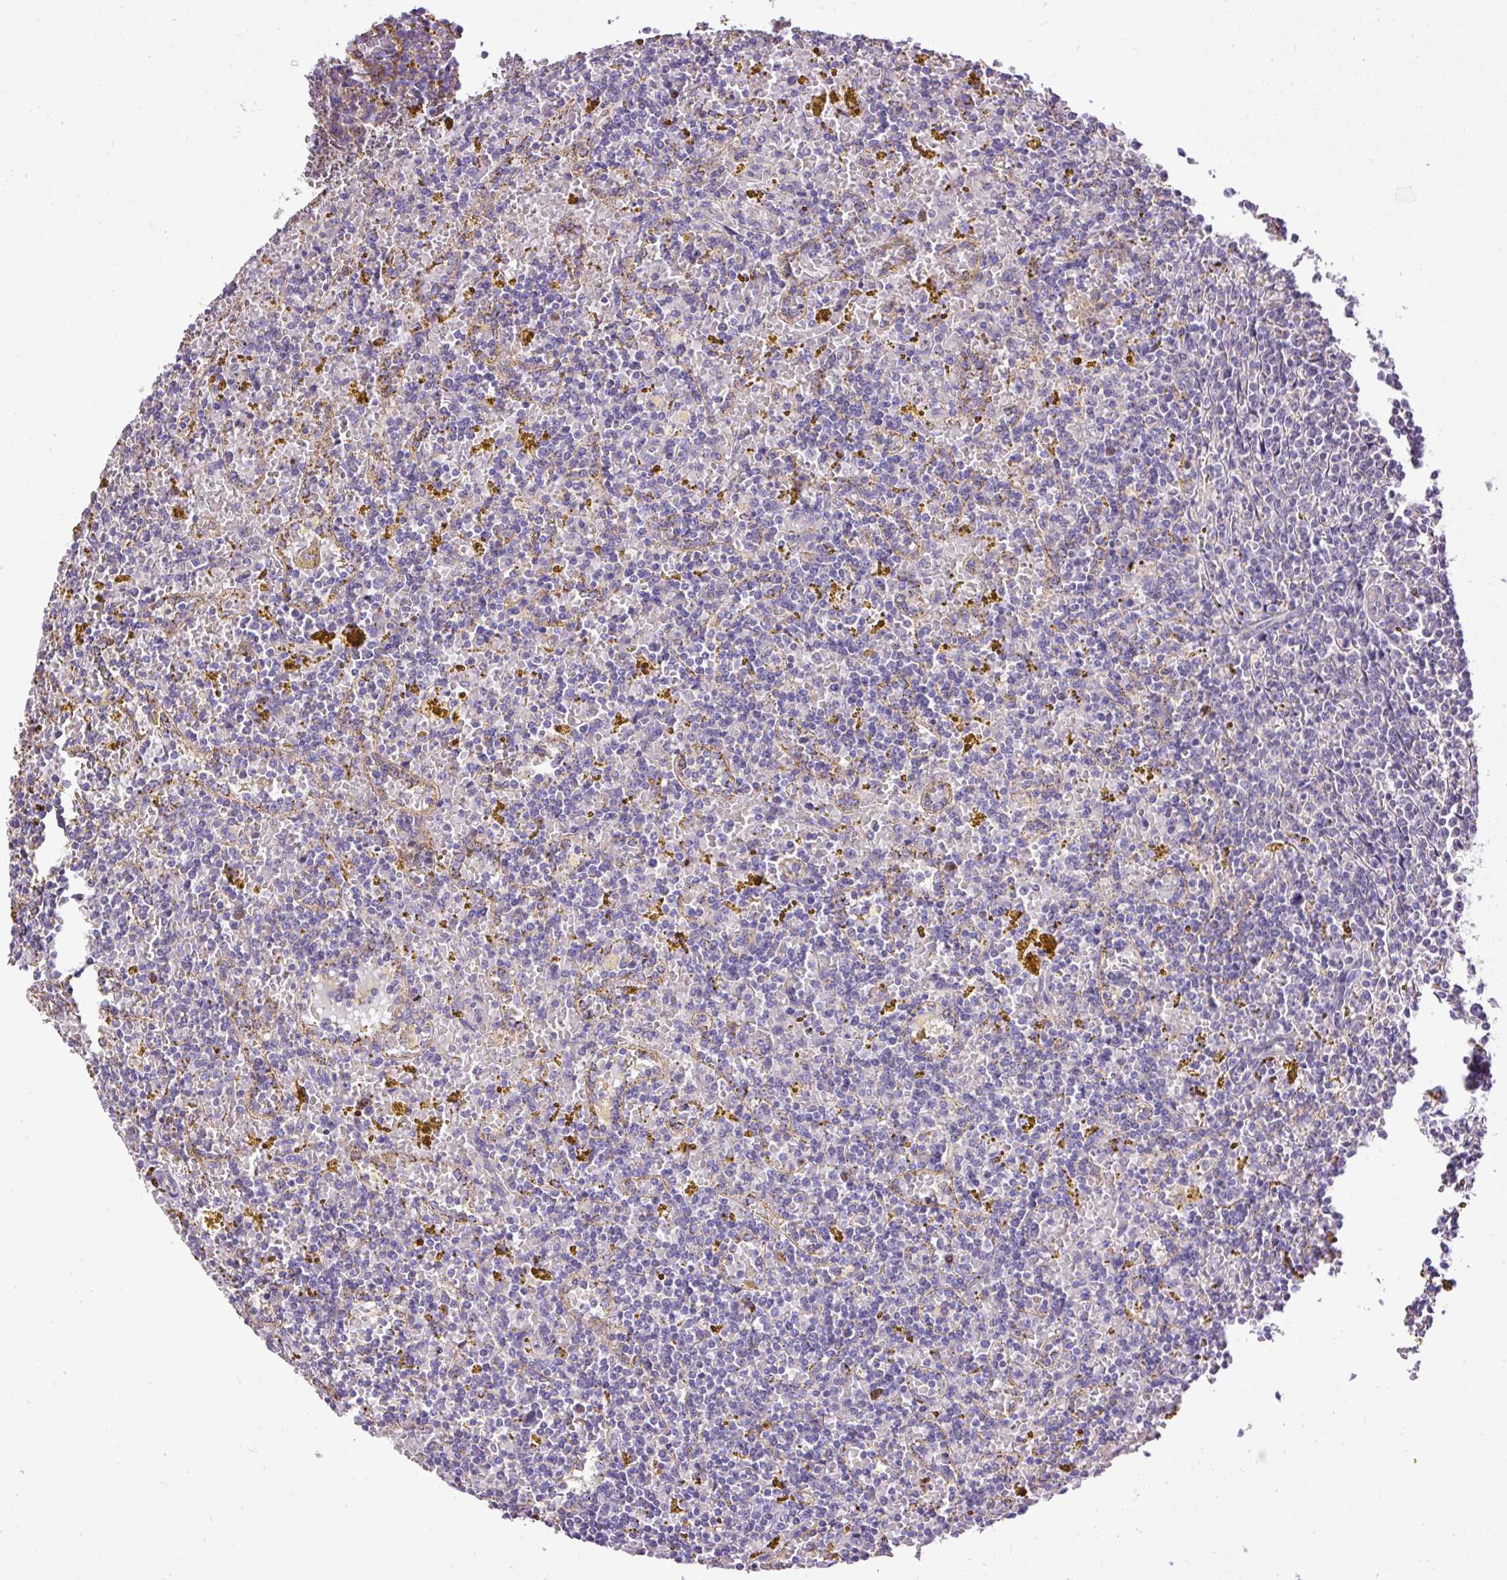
{"staining": {"intensity": "negative", "quantity": "none", "location": "none"}, "tissue": "lymphoma", "cell_type": "Tumor cells", "image_type": "cancer", "snomed": [{"axis": "morphology", "description": "Malignant lymphoma, non-Hodgkin's type, Low grade"}, {"axis": "topography", "description": "Spleen"}, {"axis": "topography", "description": "Lymph node"}], "caption": "A micrograph of lymphoma stained for a protein exhibits no brown staining in tumor cells.", "gene": "CFAP47", "patient": {"sex": "female", "age": 66}}